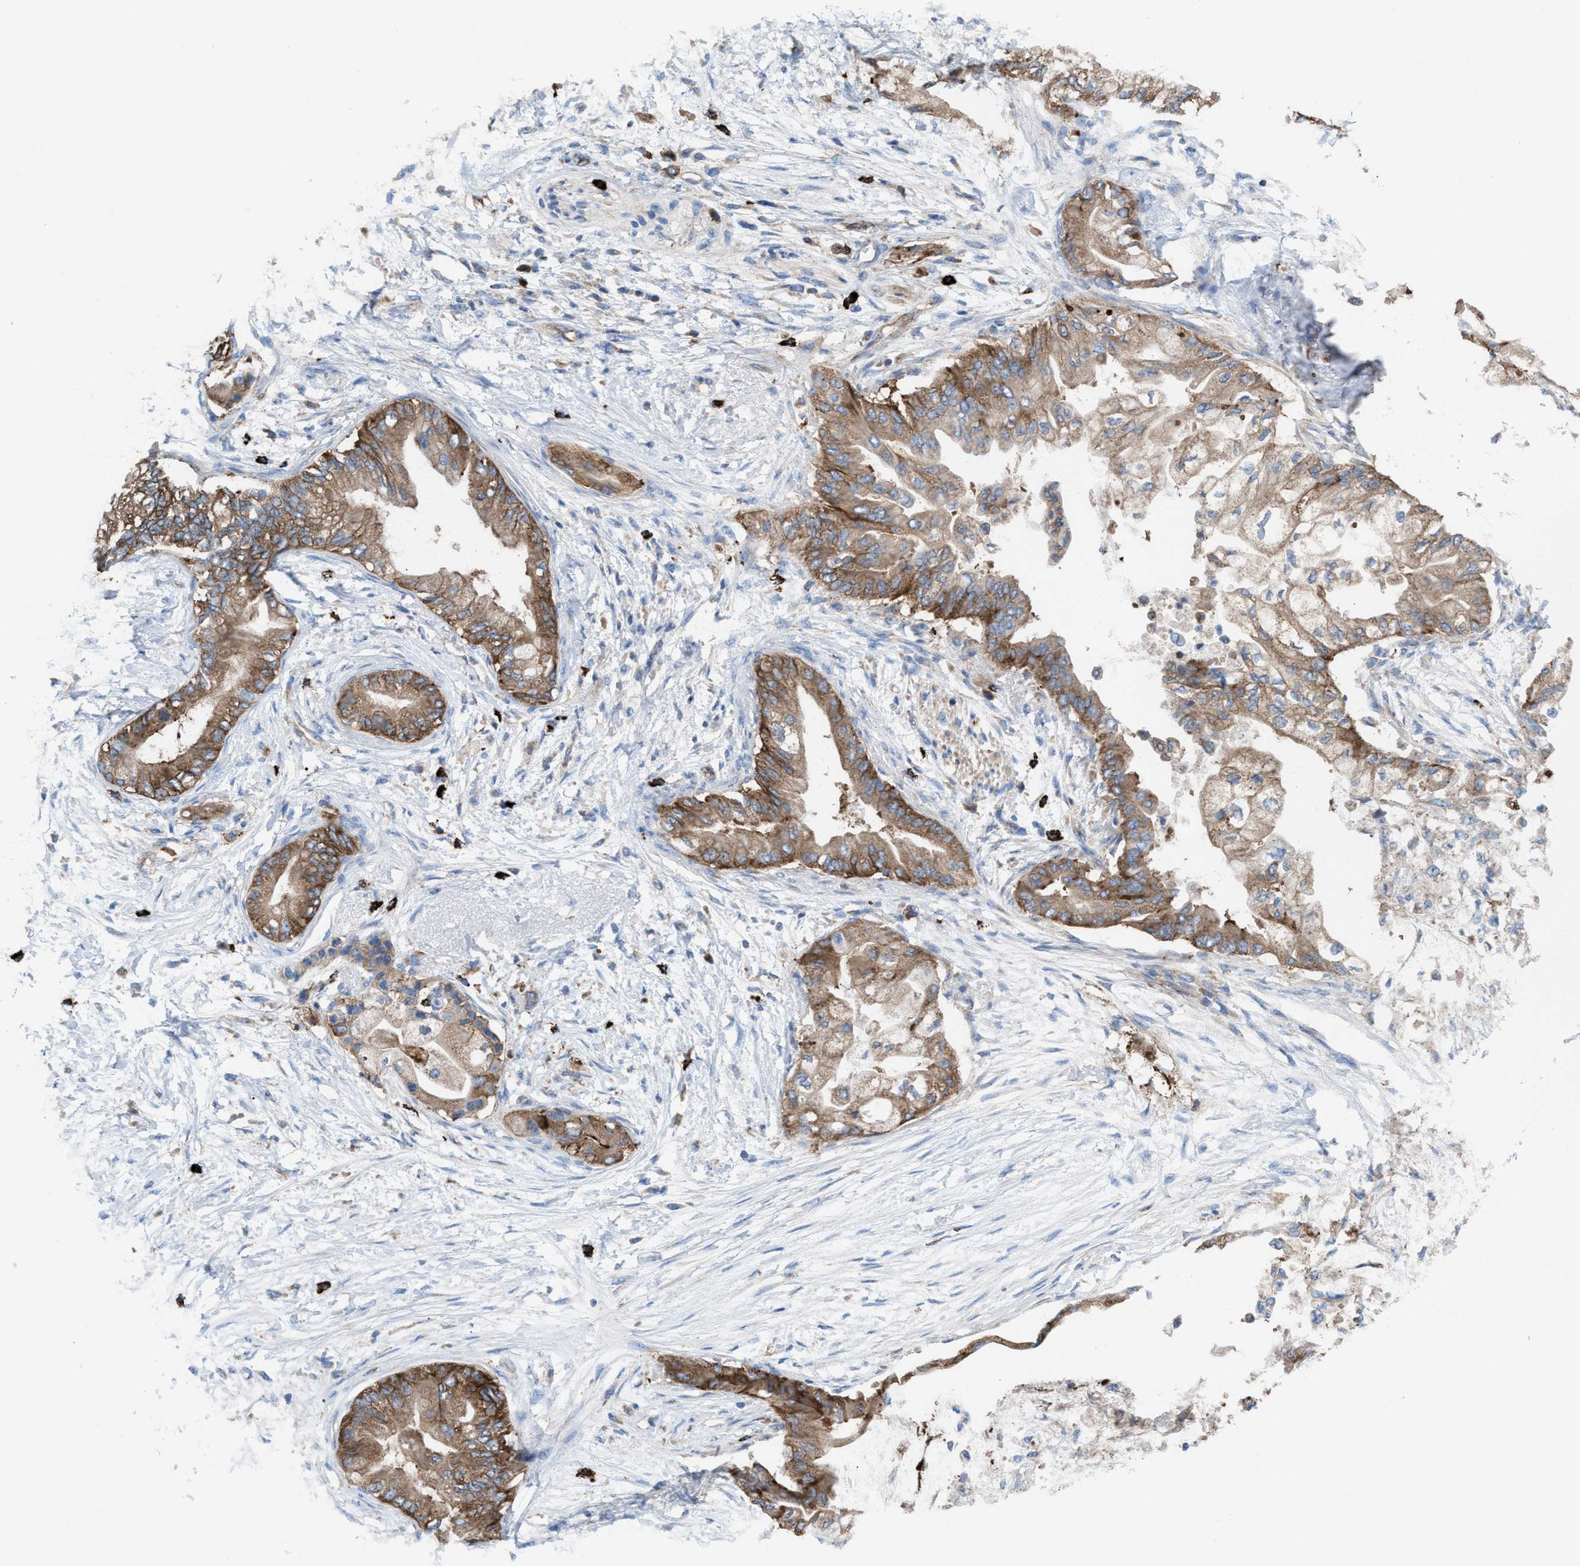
{"staining": {"intensity": "moderate", "quantity": ">75%", "location": "cytoplasmic/membranous"}, "tissue": "pancreatic cancer", "cell_type": "Tumor cells", "image_type": "cancer", "snomed": [{"axis": "morphology", "description": "Normal tissue, NOS"}, {"axis": "morphology", "description": "Adenocarcinoma, NOS"}, {"axis": "topography", "description": "Pancreas"}, {"axis": "topography", "description": "Duodenum"}], "caption": "Pancreatic adenocarcinoma tissue demonstrates moderate cytoplasmic/membranous staining in about >75% of tumor cells, visualized by immunohistochemistry.", "gene": "NYAP1", "patient": {"sex": "female", "age": 60}}